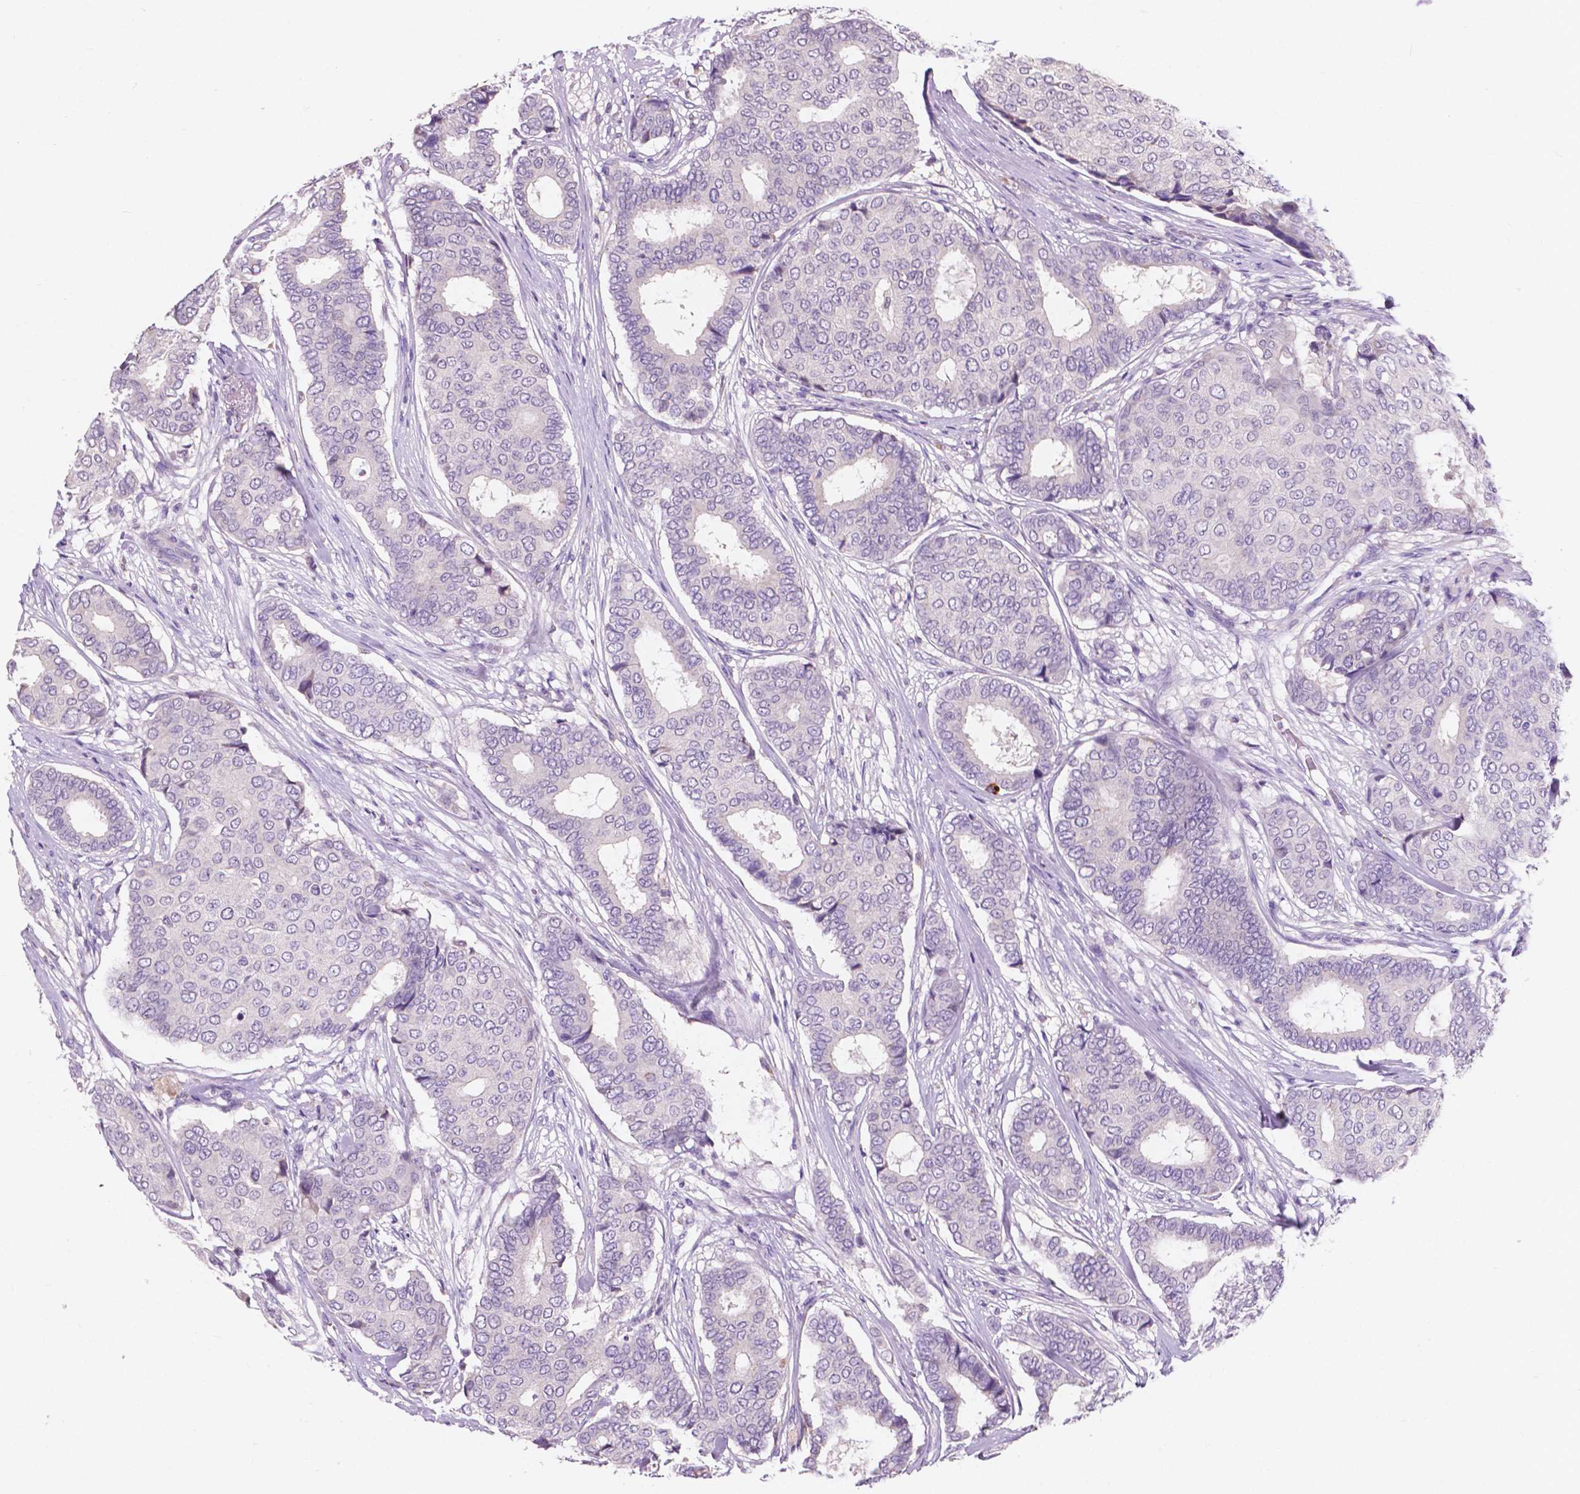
{"staining": {"intensity": "negative", "quantity": "none", "location": "none"}, "tissue": "breast cancer", "cell_type": "Tumor cells", "image_type": "cancer", "snomed": [{"axis": "morphology", "description": "Duct carcinoma"}, {"axis": "topography", "description": "Breast"}], "caption": "The histopathology image exhibits no significant positivity in tumor cells of breast cancer.", "gene": "IREB2", "patient": {"sex": "female", "age": 75}}